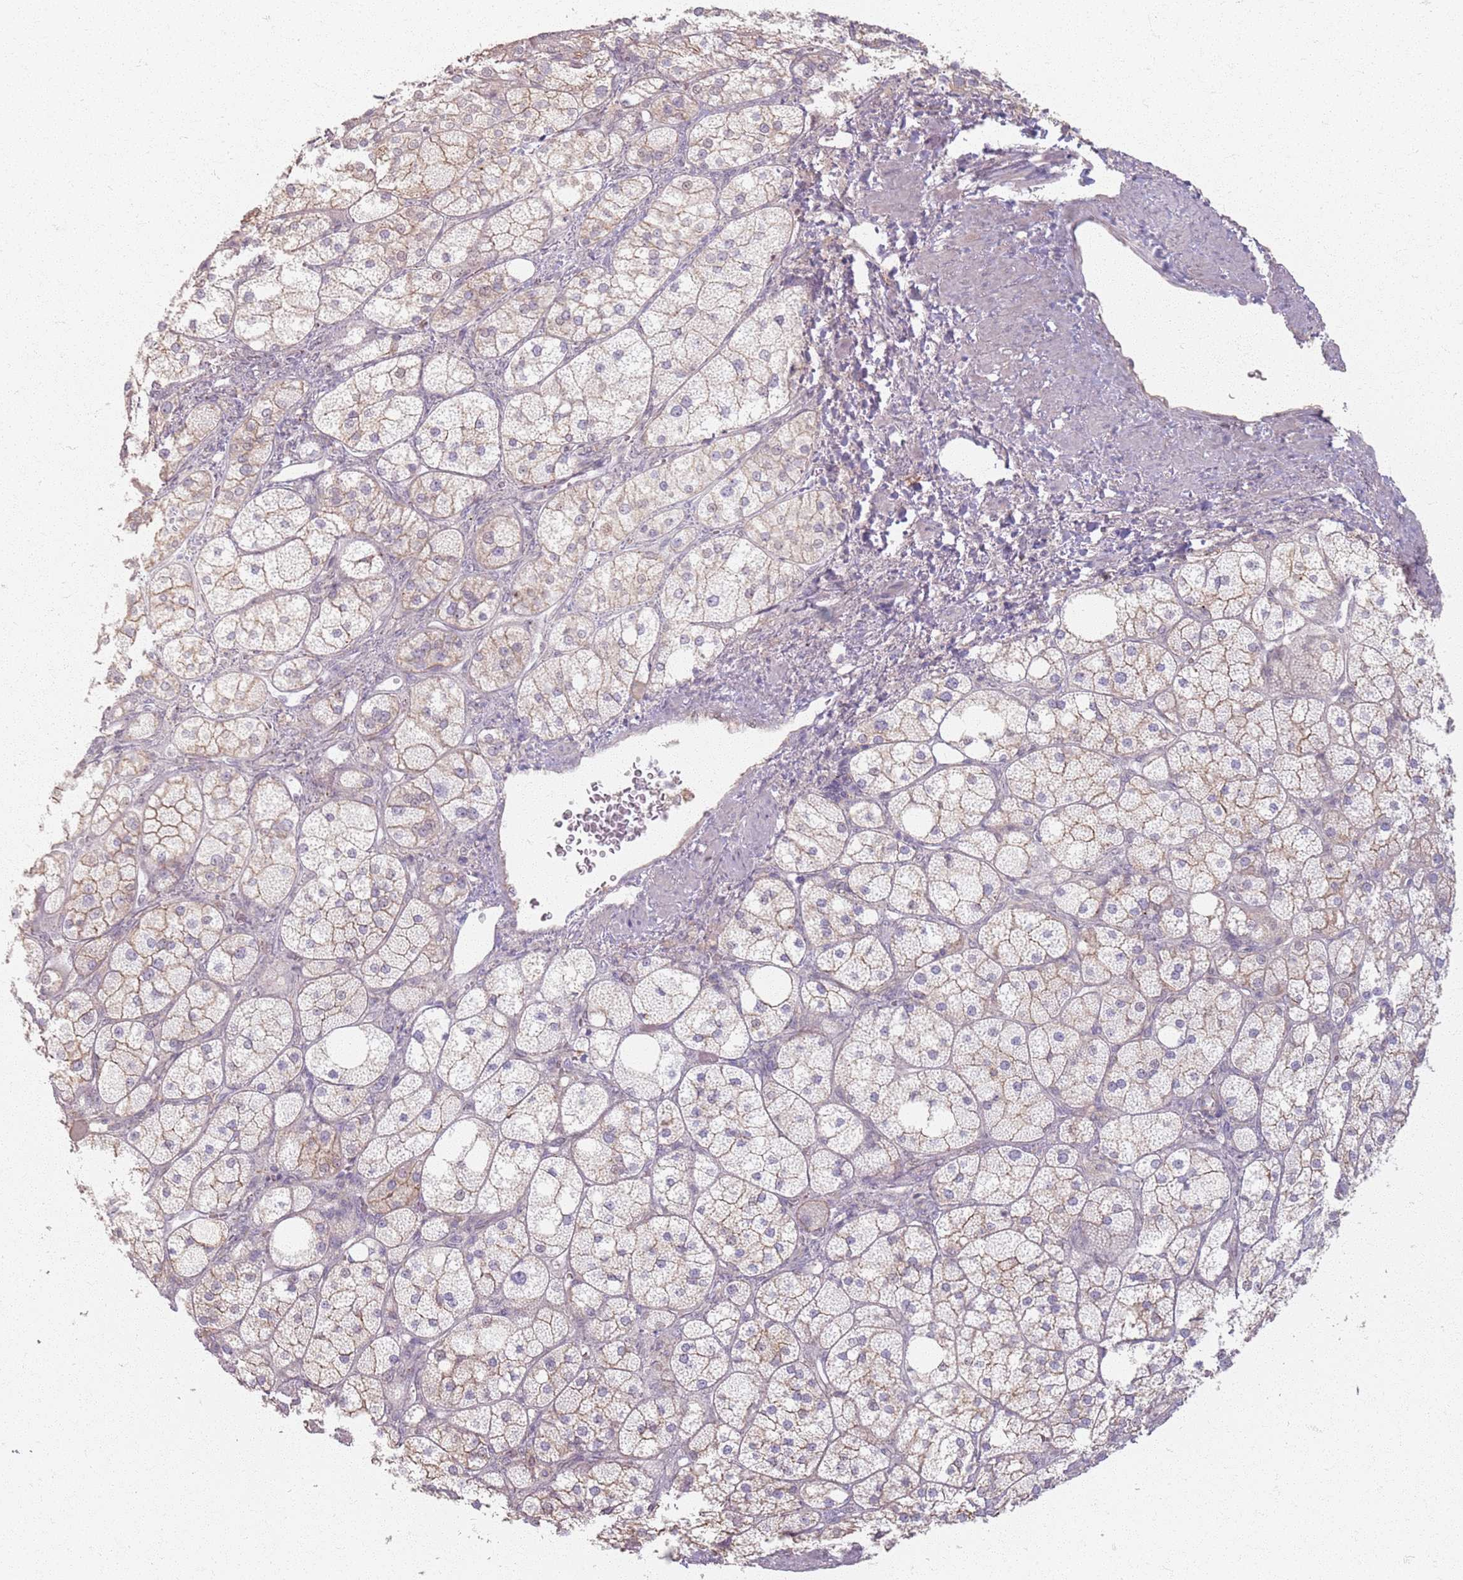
{"staining": {"intensity": "weak", "quantity": "25%-75%", "location": "cytoplasmic/membranous"}, "tissue": "adrenal gland", "cell_type": "Glandular cells", "image_type": "normal", "snomed": [{"axis": "morphology", "description": "Normal tissue, NOS"}, {"axis": "topography", "description": "Adrenal gland"}], "caption": "DAB immunohistochemical staining of unremarkable human adrenal gland shows weak cytoplasmic/membranous protein positivity in approximately 25%-75% of glandular cells. (DAB IHC with brightfield microscopy, high magnification).", "gene": "KCNA5", "patient": {"sex": "male", "age": 61}}